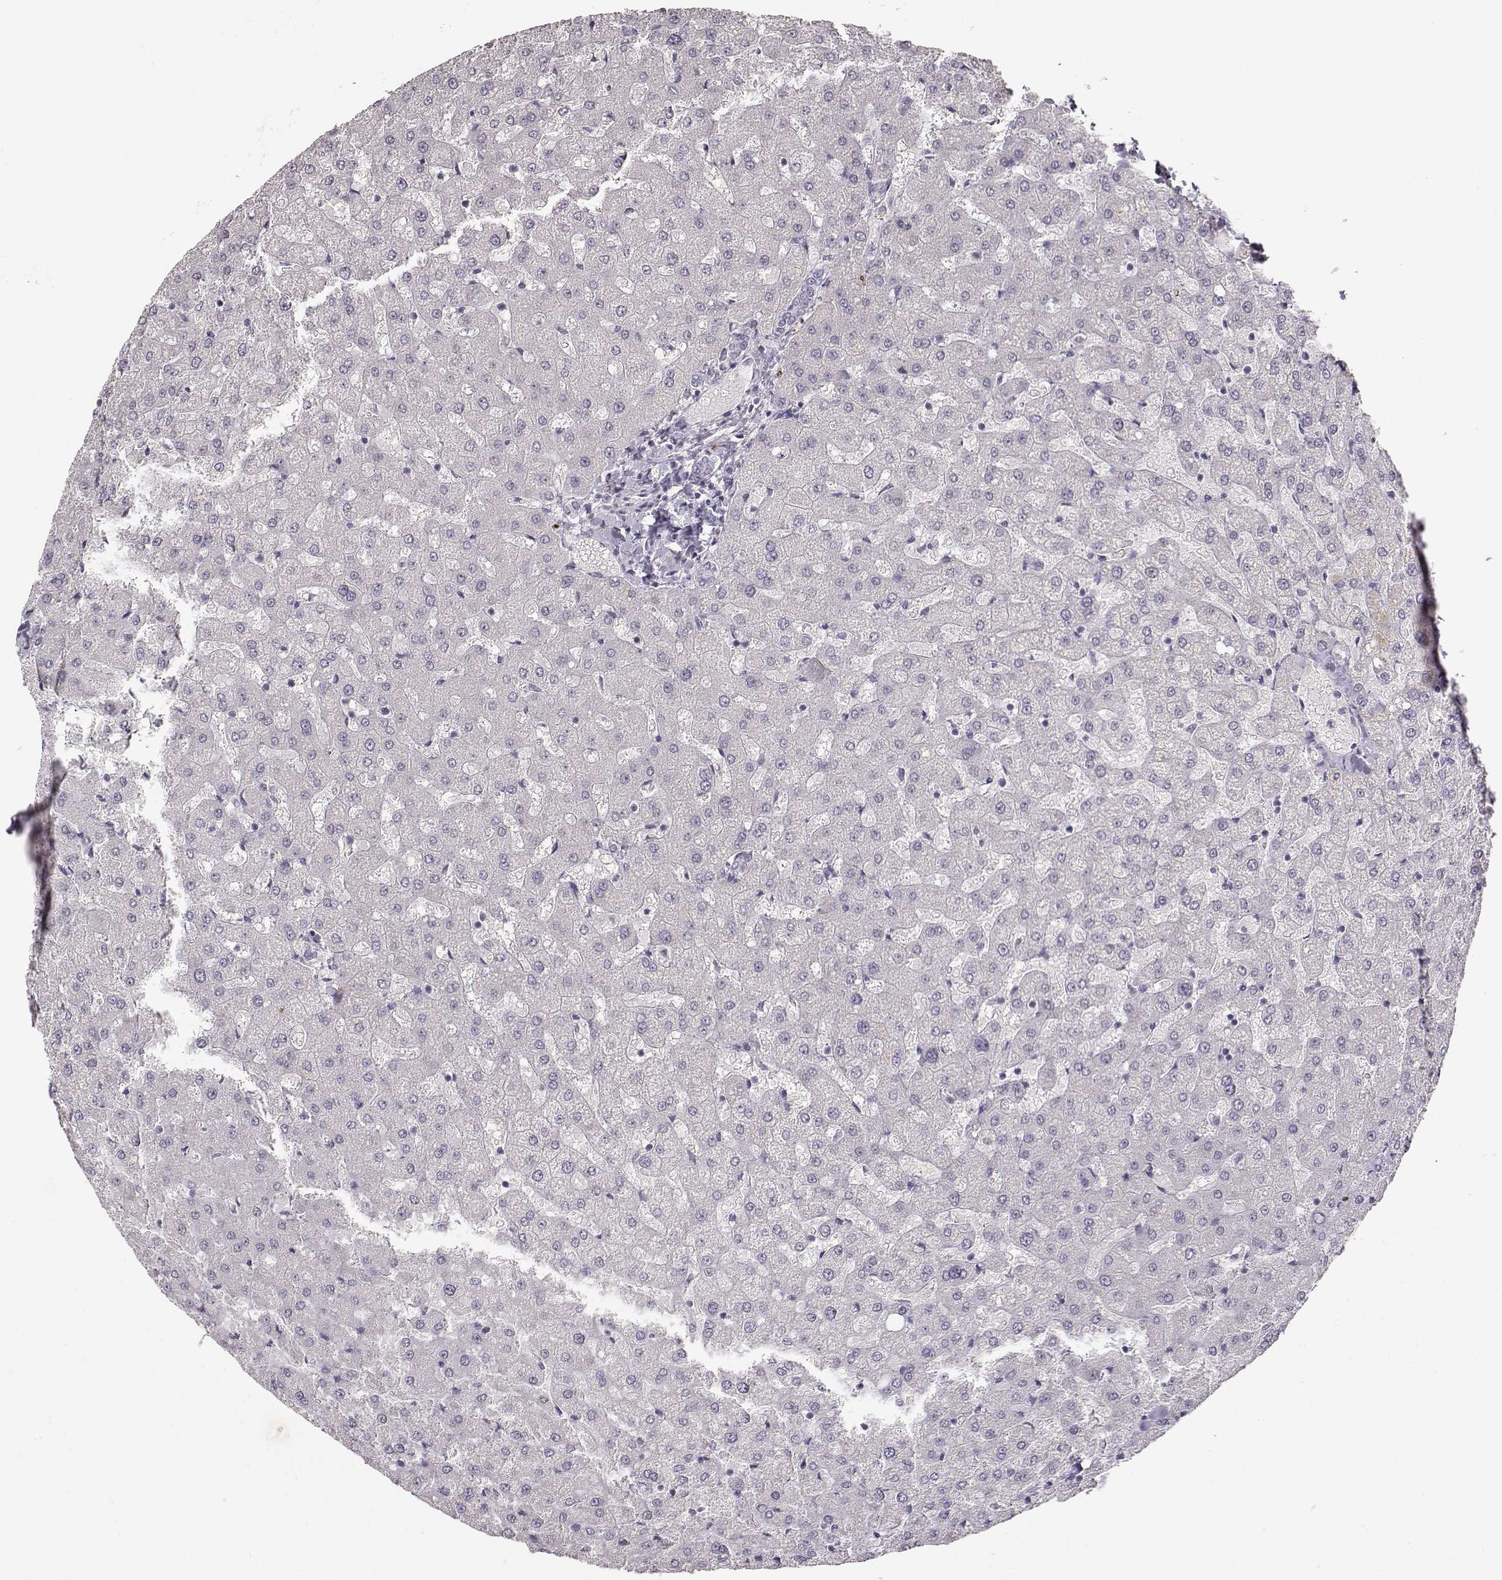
{"staining": {"intensity": "negative", "quantity": "none", "location": "none"}, "tissue": "liver", "cell_type": "Cholangiocytes", "image_type": "normal", "snomed": [{"axis": "morphology", "description": "Normal tissue, NOS"}, {"axis": "topography", "description": "Liver"}], "caption": "Protein analysis of benign liver shows no significant positivity in cholangiocytes.", "gene": "S100B", "patient": {"sex": "female", "age": 50}}